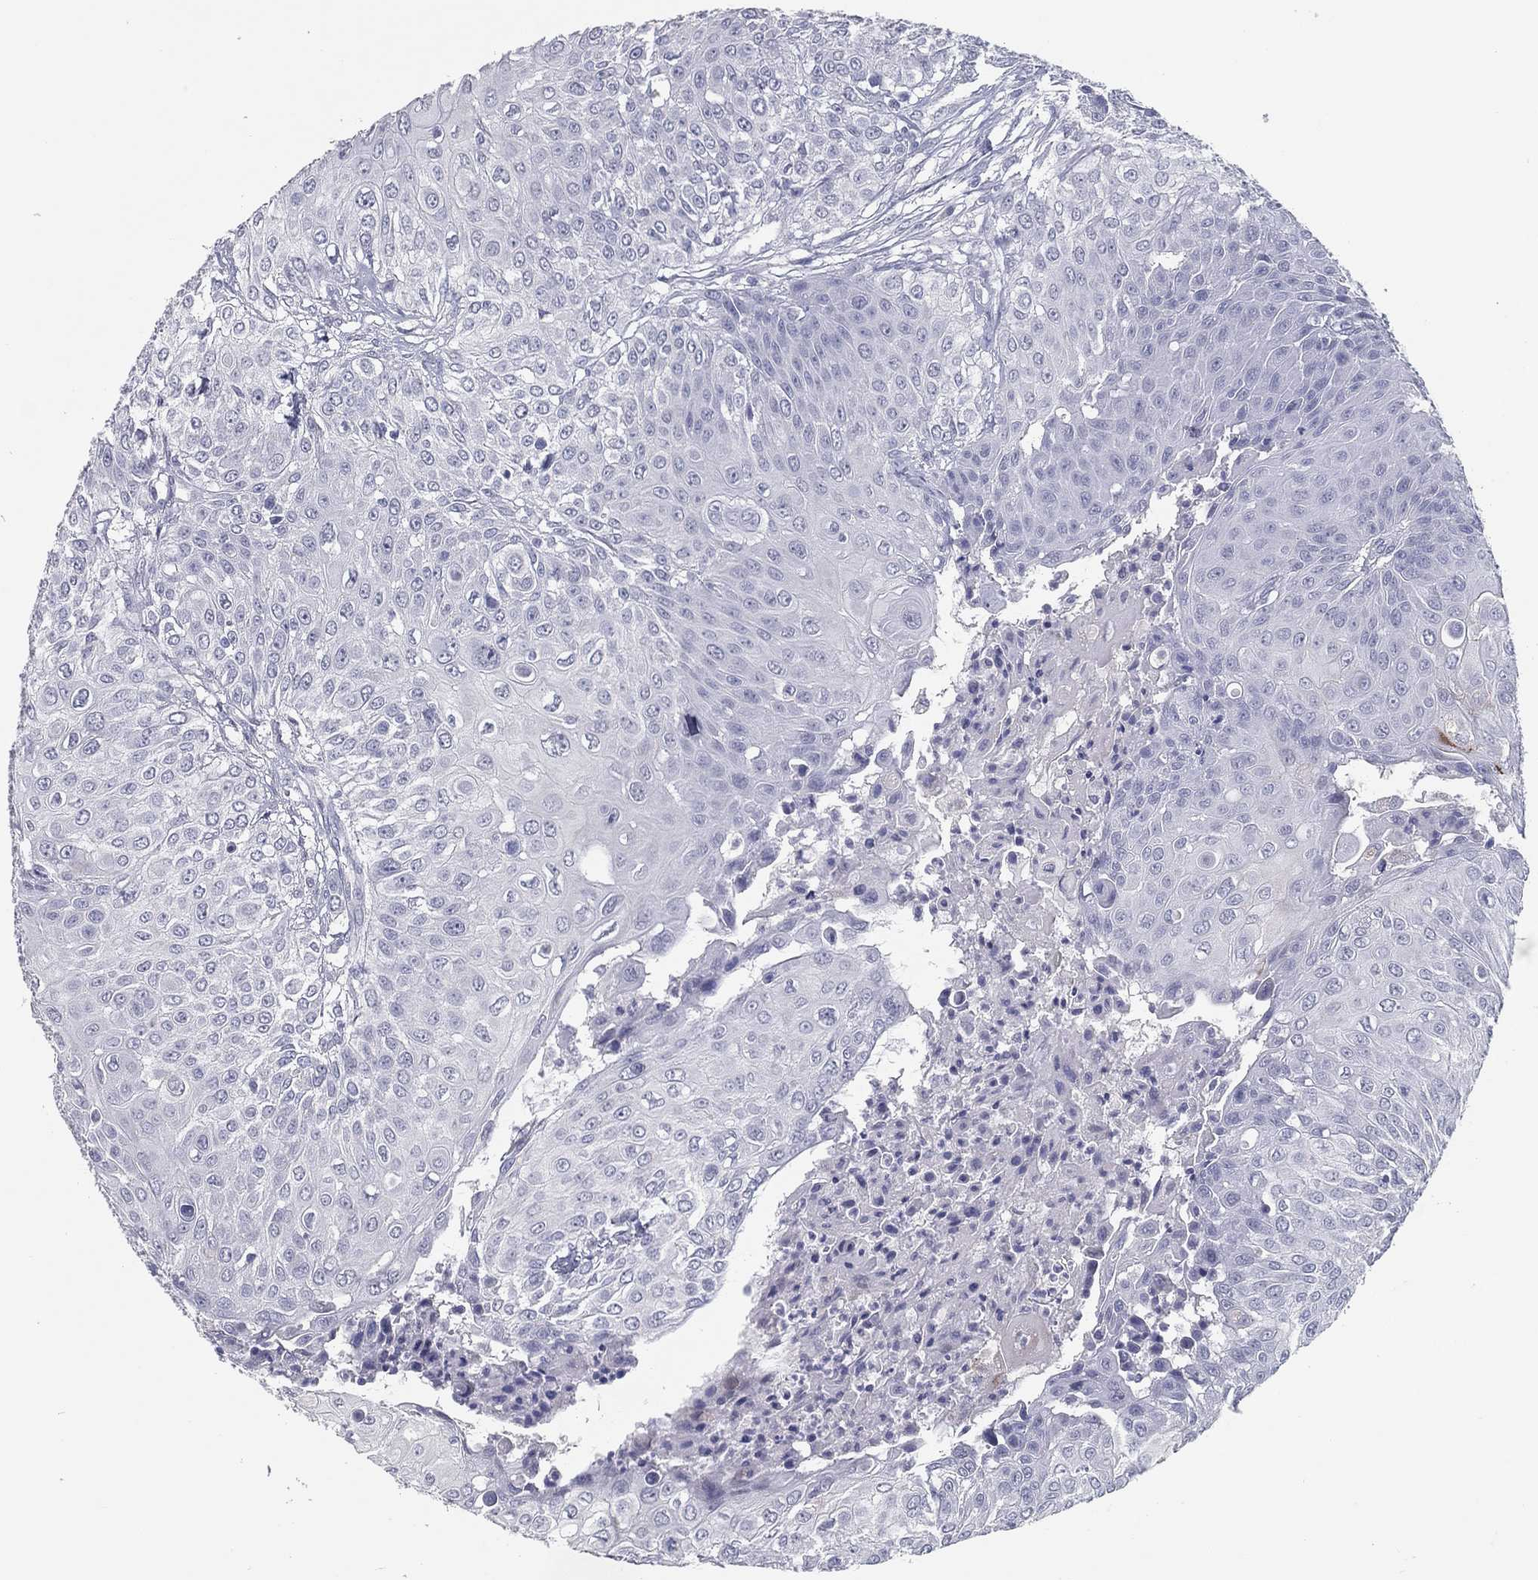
{"staining": {"intensity": "negative", "quantity": "none", "location": "none"}, "tissue": "urothelial cancer", "cell_type": "Tumor cells", "image_type": "cancer", "snomed": [{"axis": "morphology", "description": "Urothelial carcinoma, High grade"}, {"axis": "topography", "description": "Urinary bladder"}], "caption": "High-grade urothelial carcinoma was stained to show a protein in brown. There is no significant staining in tumor cells.", "gene": "ACE2", "patient": {"sex": "female", "age": 79}}